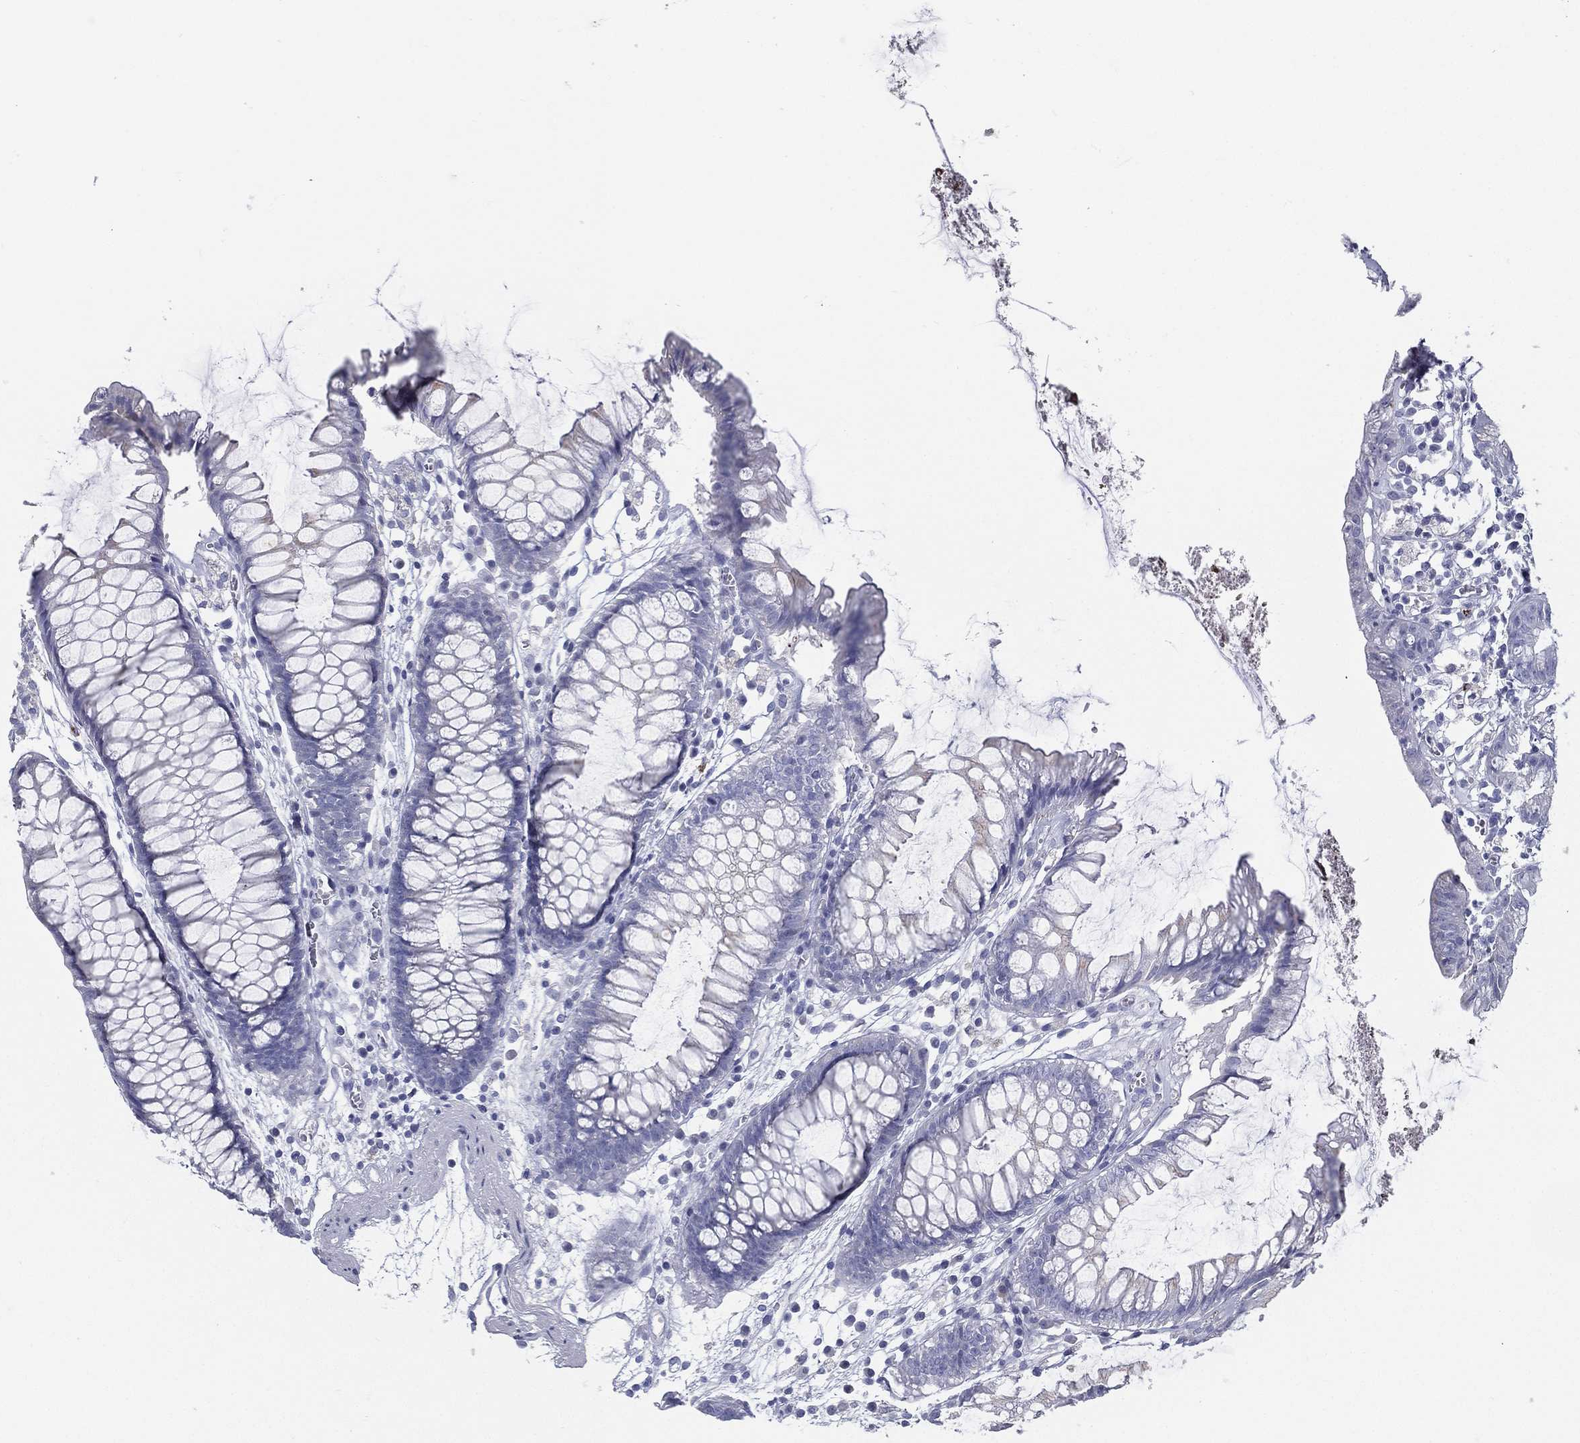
{"staining": {"intensity": "negative", "quantity": "none", "location": "none"}, "tissue": "colon", "cell_type": "Endothelial cells", "image_type": "normal", "snomed": [{"axis": "morphology", "description": "Normal tissue, NOS"}, {"axis": "morphology", "description": "Adenocarcinoma, NOS"}, {"axis": "topography", "description": "Colon"}], "caption": "DAB immunohistochemical staining of unremarkable human colon shows no significant staining in endothelial cells. (Brightfield microscopy of DAB (3,3'-diaminobenzidine) IHC at high magnification).", "gene": "RSPH4A", "patient": {"sex": "male", "age": 65}}